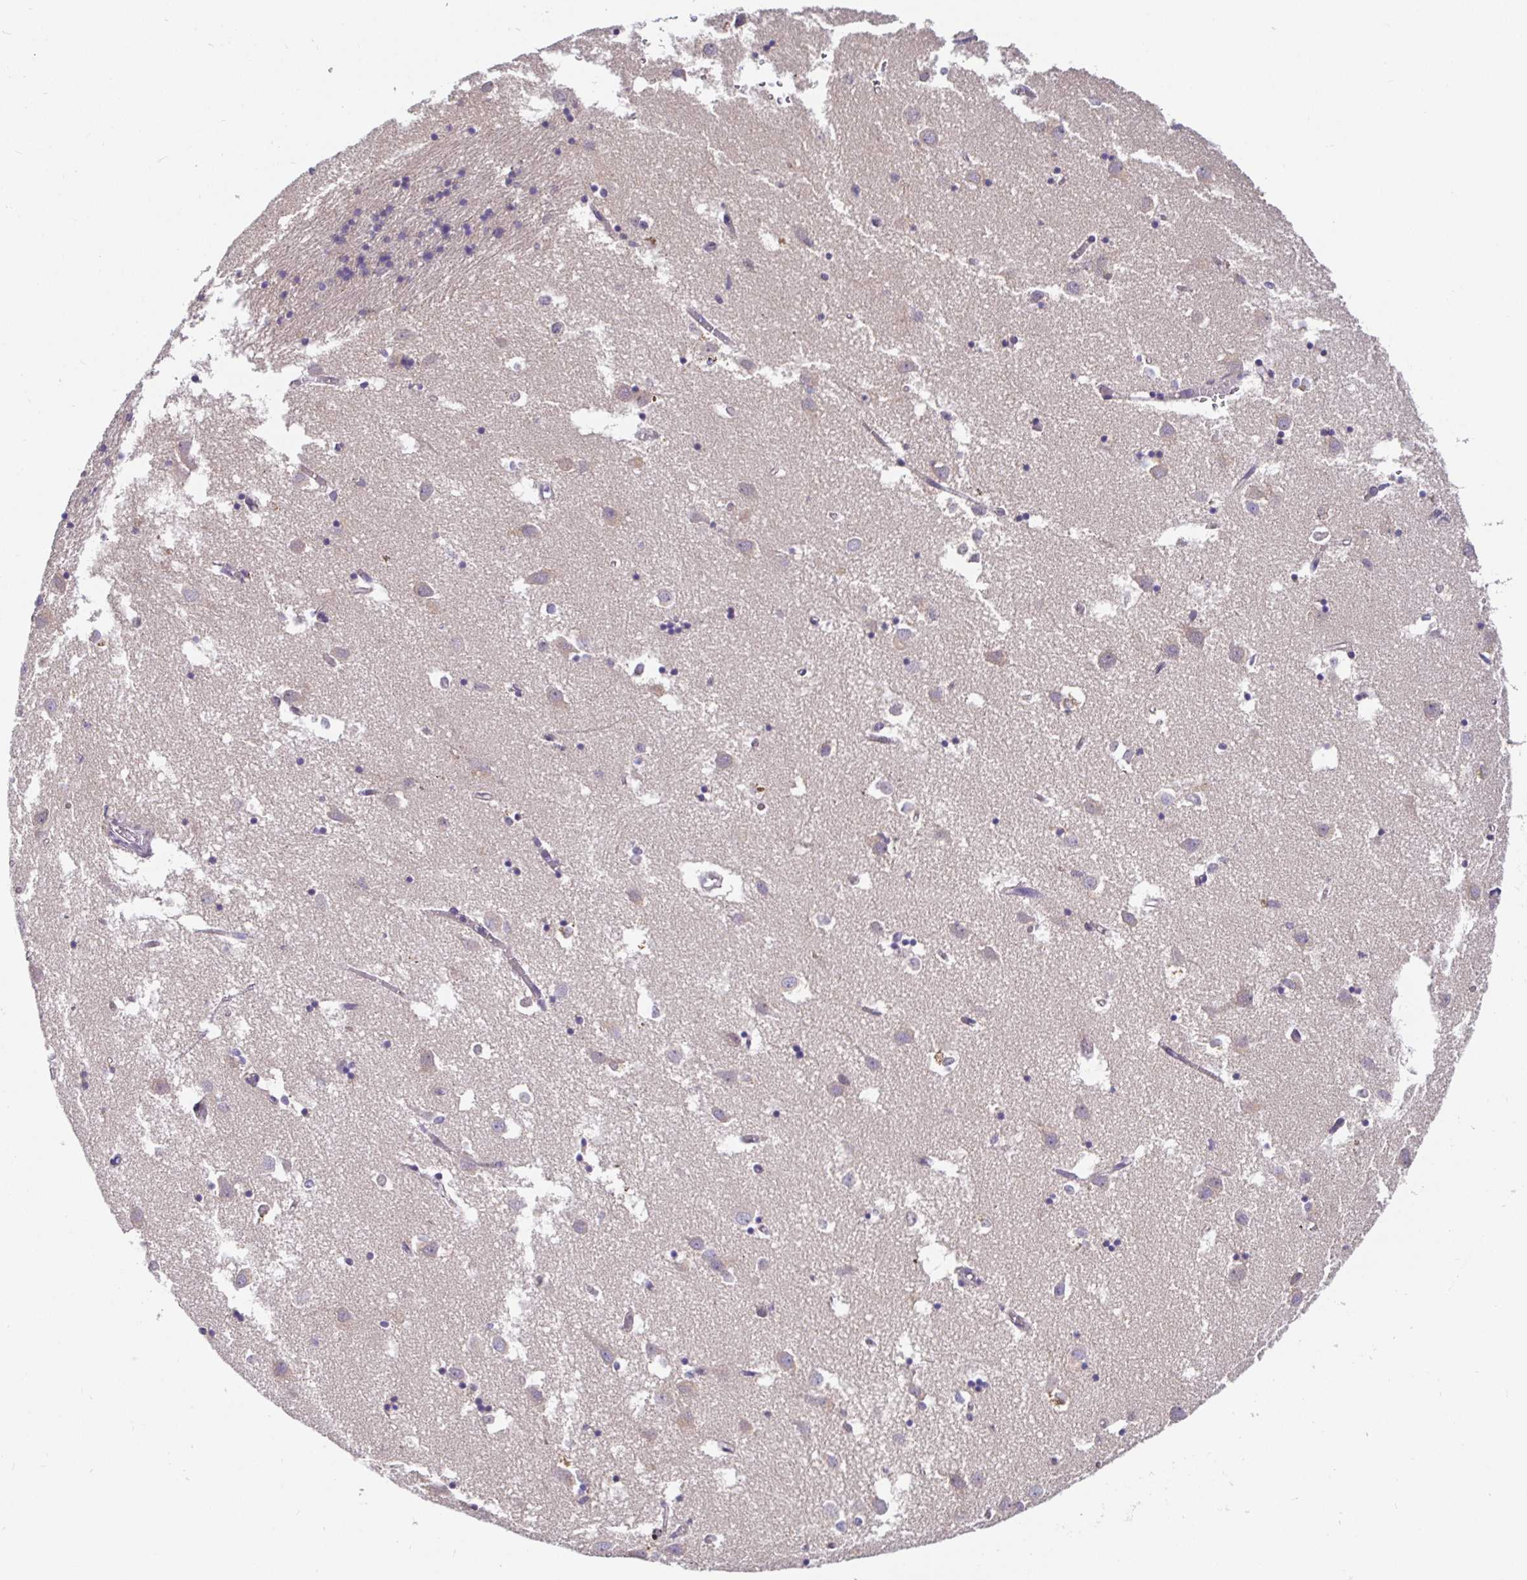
{"staining": {"intensity": "negative", "quantity": "none", "location": "none"}, "tissue": "caudate", "cell_type": "Glial cells", "image_type": "normal", "snomed": [{"axis": "morphology", "description": "Normal tissue, NOS"}, {"axis": "topography", "description": "Lateral ventricle wall"}], "caption": "Immunohistochemical staining of unremarkable human caudate exhibits no significant positivity in glial cells.", "gene": "SATB1", "patient": {"sex": "male", "age": 70}}